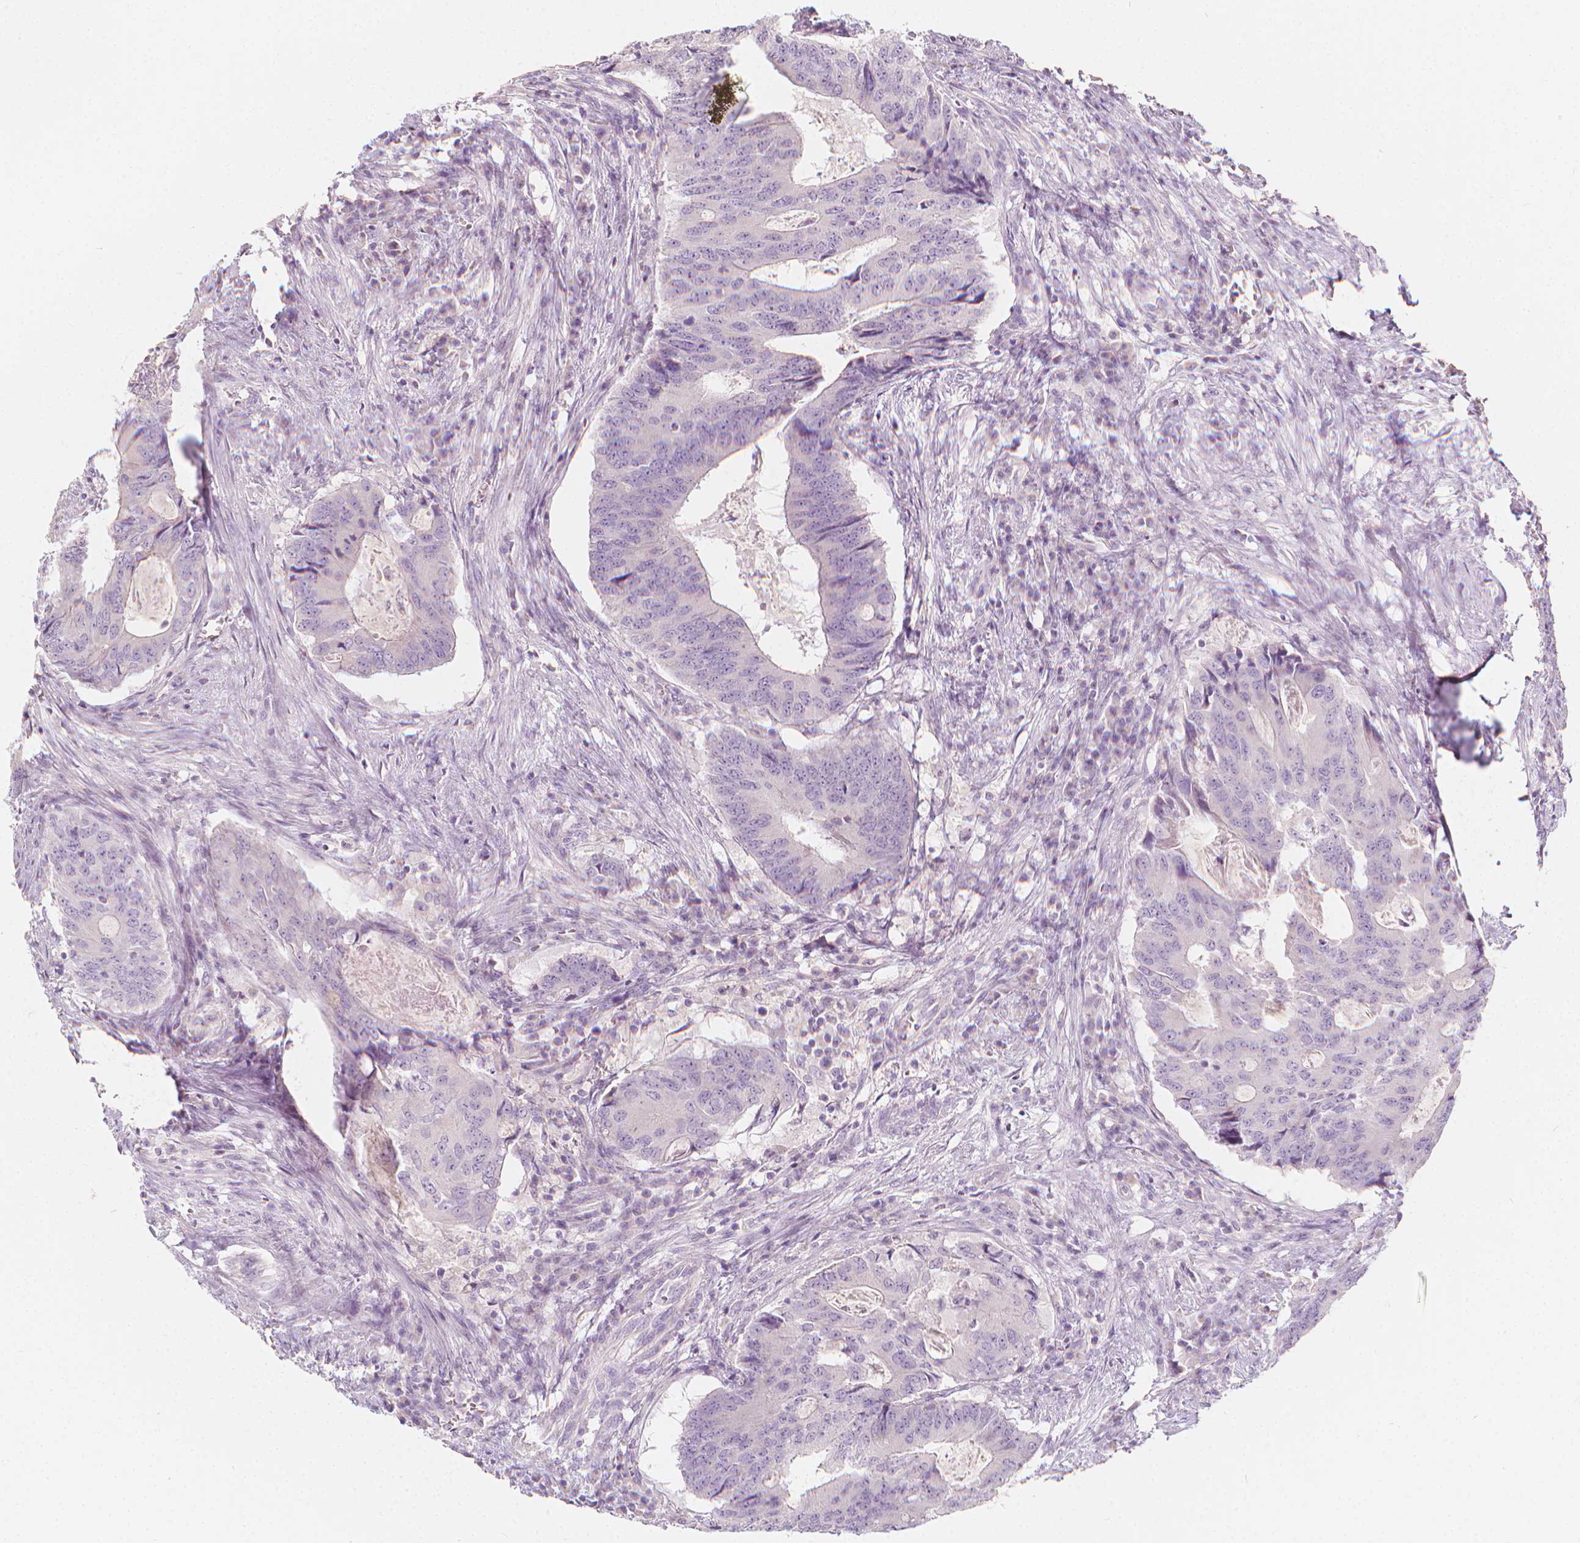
{"staining": {"intensity": "negative", "quantity": "none", "location": "none"}, "tissue": "colorectal cancer", "cell_type": "Tumor cells", "image_type": "cancer", "snomed": [{"axis": "morphology", "description": "Adenocarcinoma, NOS"}, {"axis": "topography", "description": "Colon"}], "caption": "The histopathology image exhibits no staining of tumor cells in adenocarcinoma (colorectal).", "gene": "RBFOX1", "patient": {"sex": "male", "age": 67}}